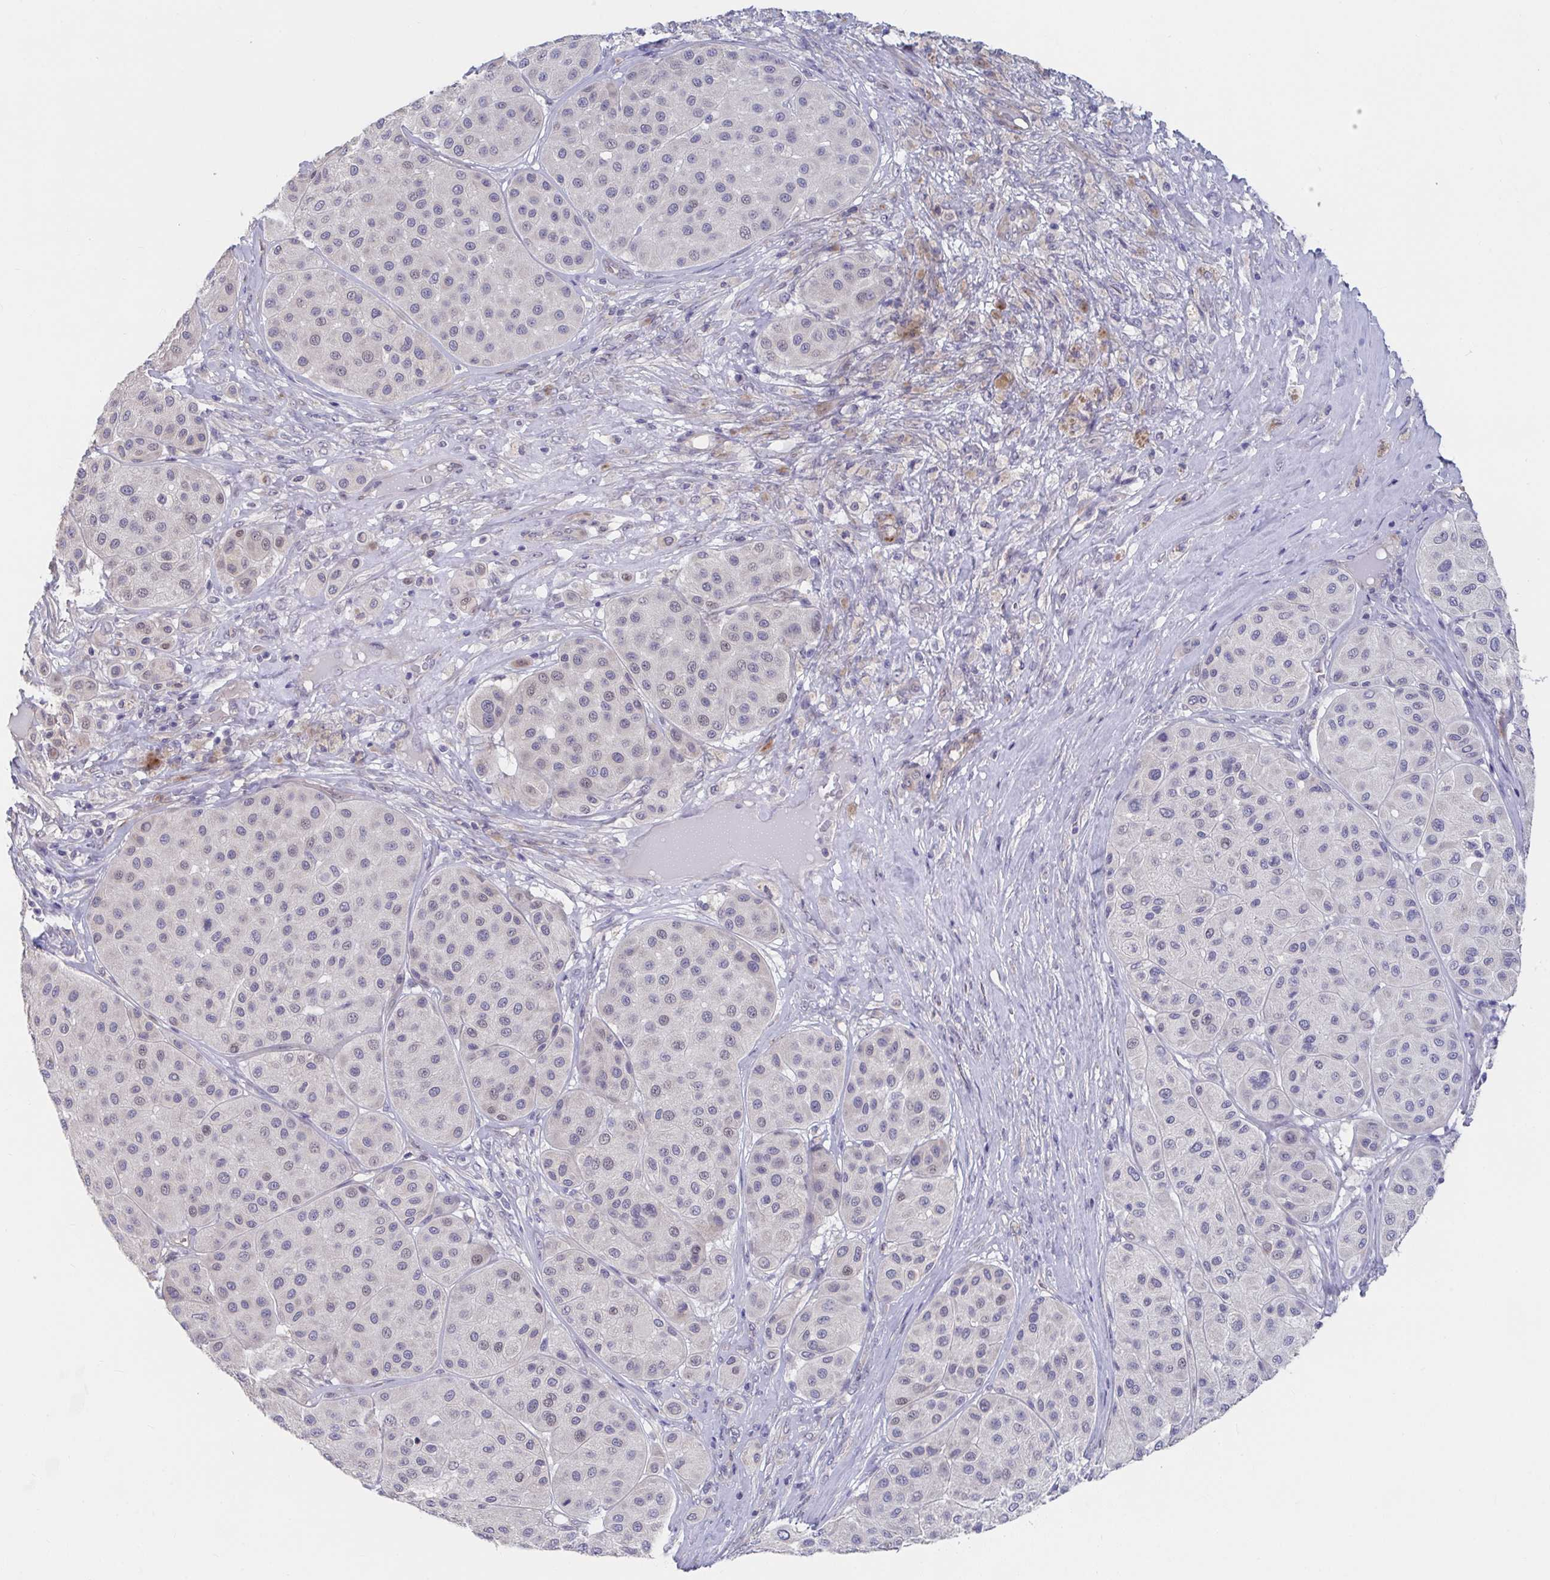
{"staining": {"intensity": "weak", "quantity": "<25%", "location": "nuclear"}, "tissue": "melanoma", "cell_type": "Tumor cells", "image_type": "cancer", "snomed": [{"axis": "morphology", "description": "Malignant melanoma, Metastatic site"}, {"axis": "topography", "description": "Smooth muscle"}], "caption": "DAB (3,3'-diaminobenzidine) immunohistochemical staining of melanoma demonstrates no significant expression in tumor cells. (DAB immunohistochemistry (IHC) with hematoxylin counter stain).", "gene": "FAM156B", "patient": {"sex": "male", "age": 41}}